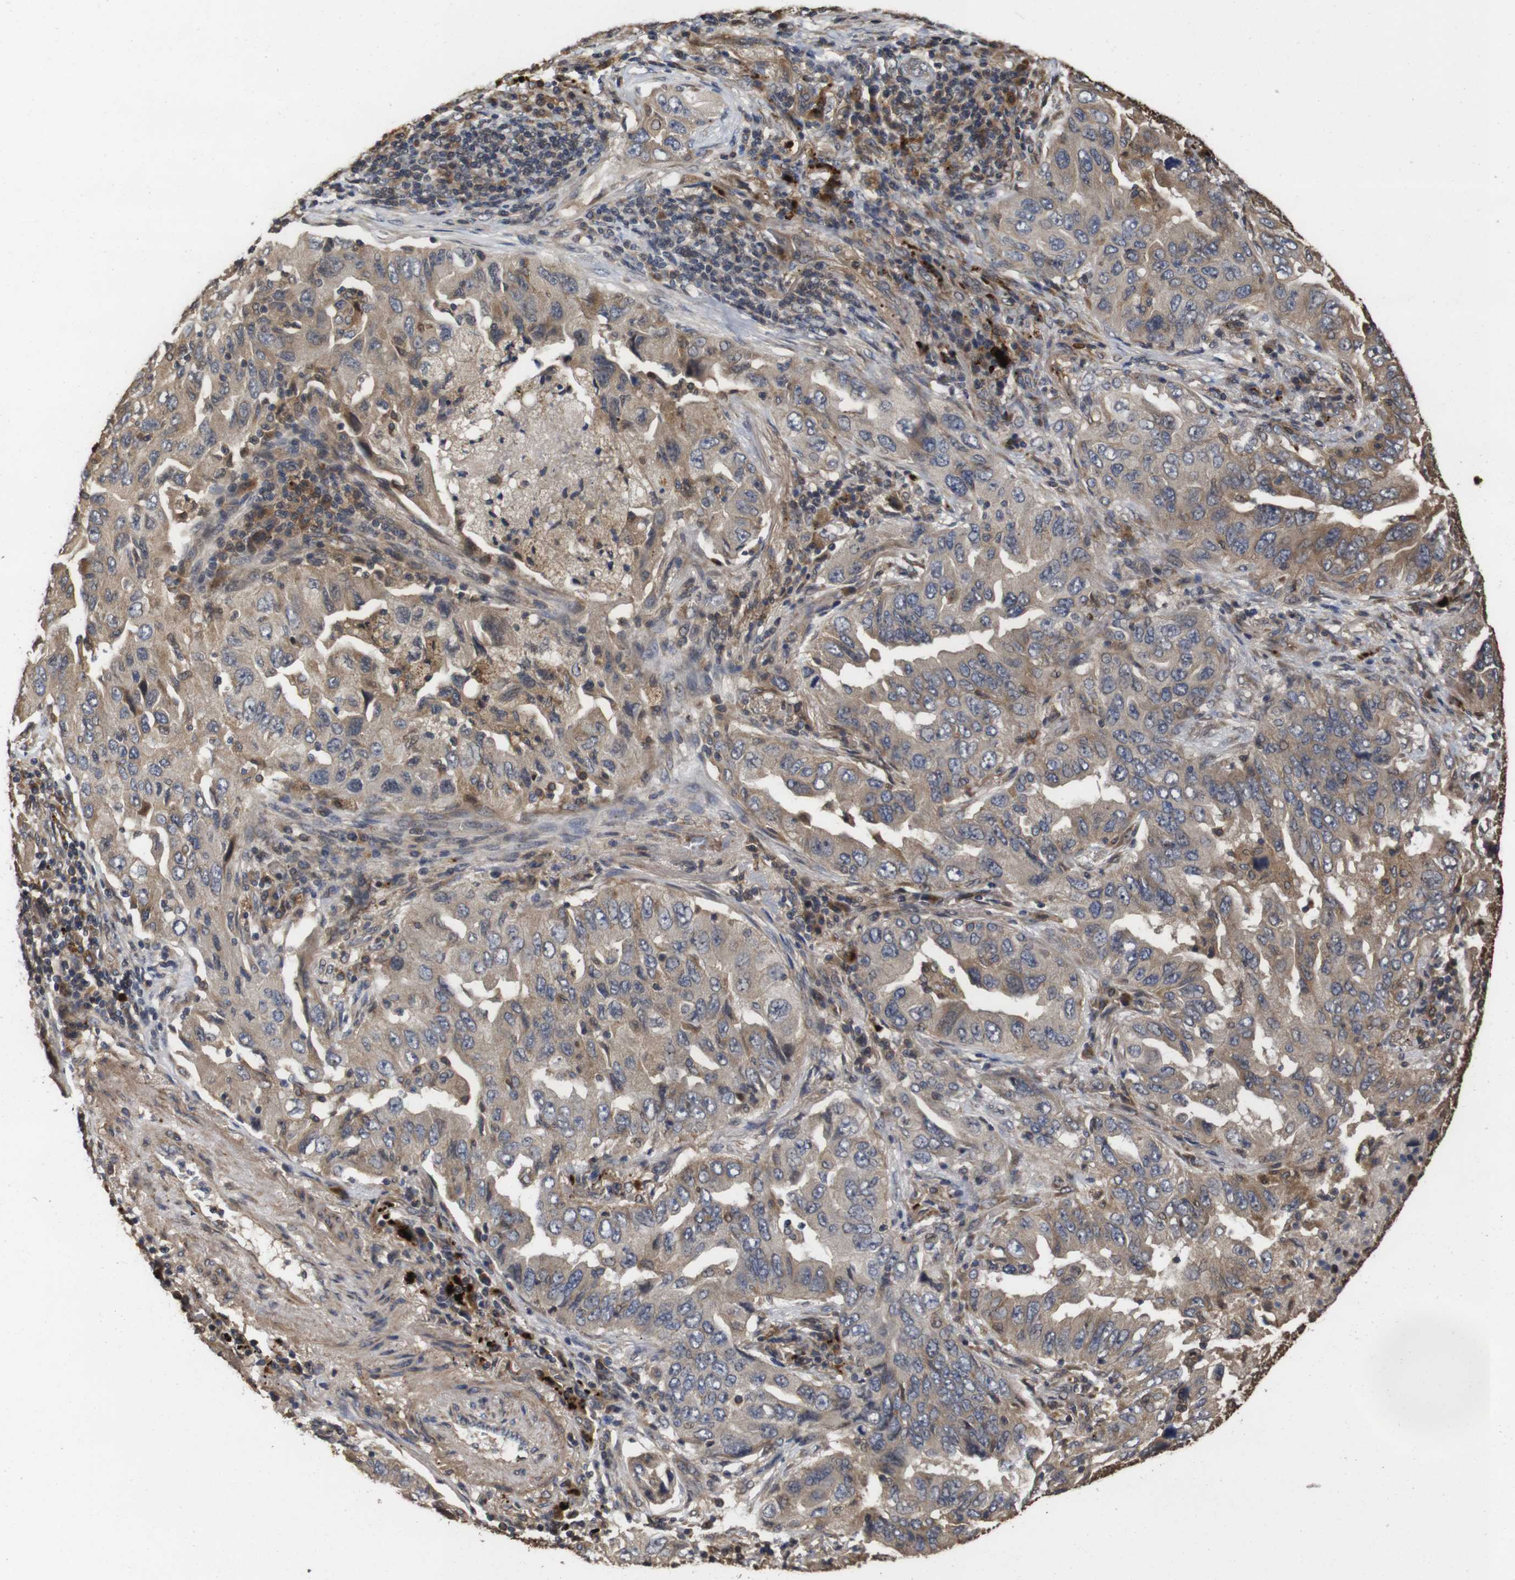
{"staining": {"intensity": "moderate", "quantity": ">75%", "location": "cytoplasmic/membranous"}, "tissue": "lung cancer", "cell_type": "Tumor cells", "image_type": "cancer", "snomed": [{"axis": "morphology", "description": "Adenocarcinoma, NOS"}, {"axis": "topography", "description": "Lung"}], "caption": "A high-resolution image shows immunohistochemistry (IHC) staining of lung cancer, which shows moderate cytoplasmic/membranous expression in approximately >75% of tumor cells.", "gene": "PTPN14", "patient": {"sex": "female", "age": 65}}